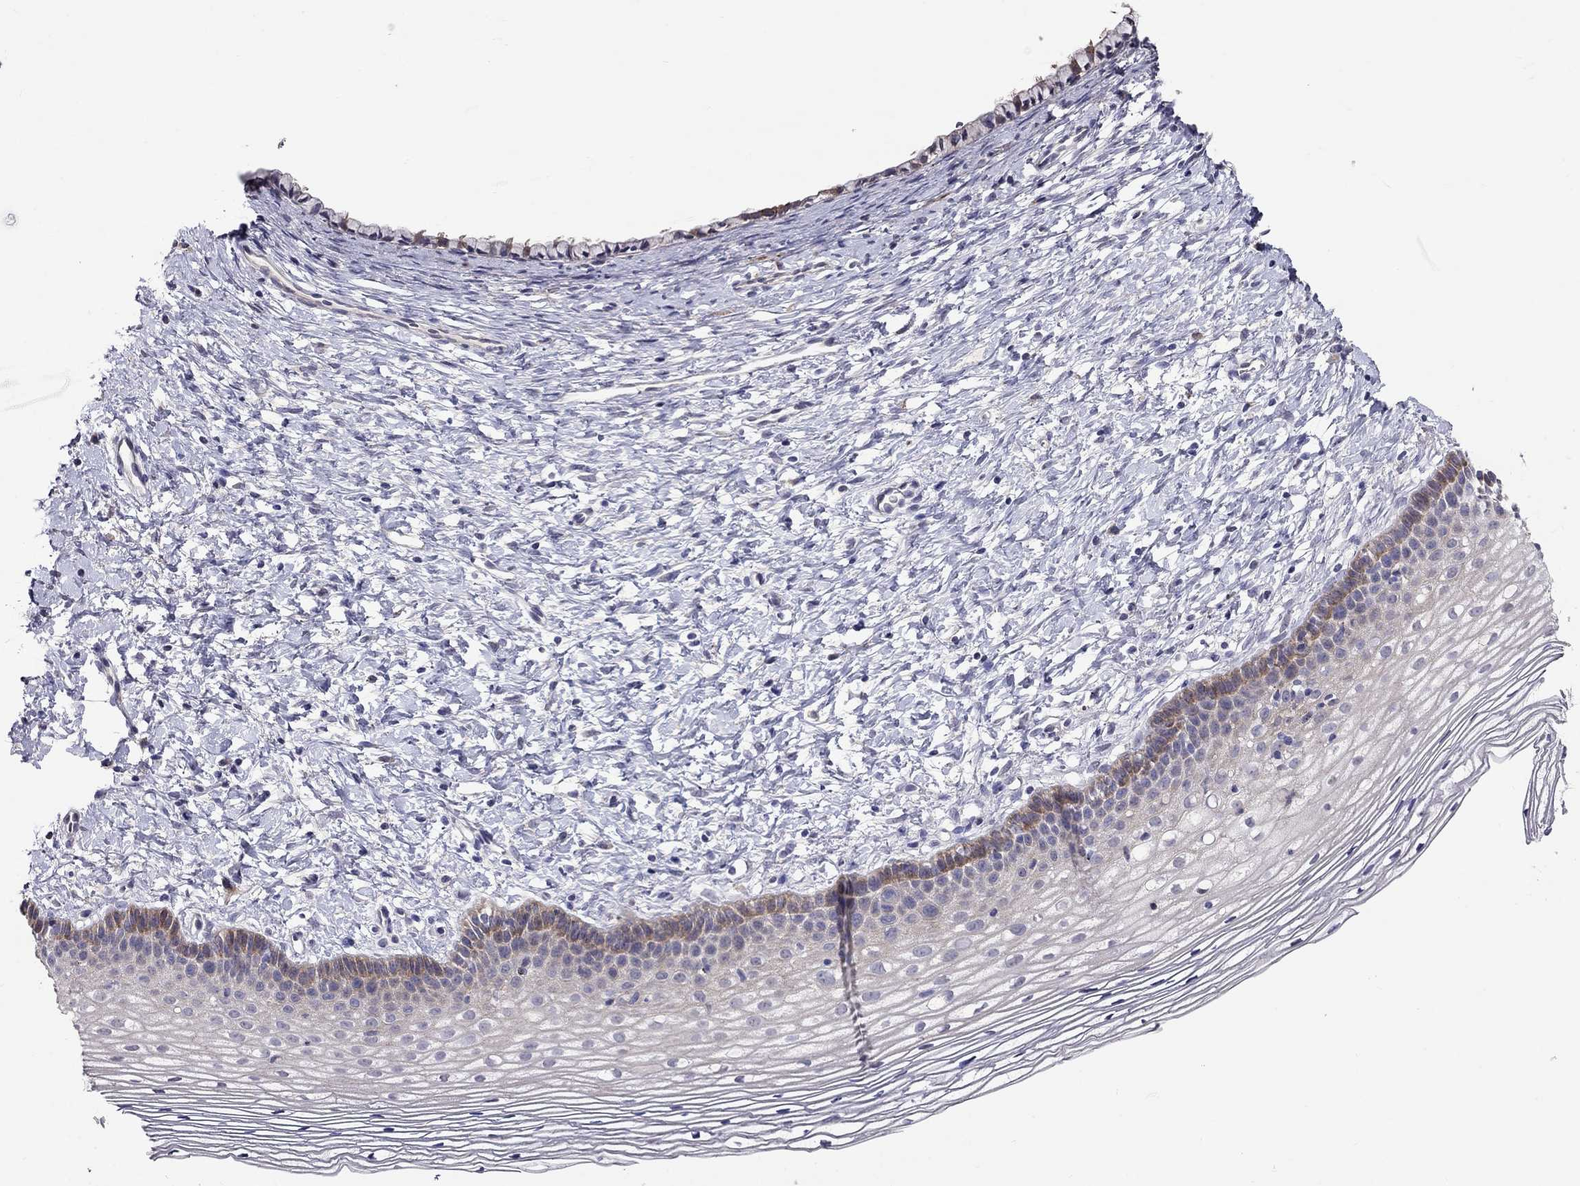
{"staining": {"intensity": "negative", "quantity": "none", "location": "none"}, "tissue": "cervix", "cell_type": "Glandular cells", "image_type": "normal", "snomed": [{"axis": "morphology", "description": "Normal tissue, NOS"}, {"axis": "topography", "description": "Cervix"}], "caption": "This is a histopathology image of immunohistochemistry staining of unremarkable cervix, which shows no staining in glandular cells.", "gene": "MAGEB4", "patient": {"sex": "female", "age": 39}}